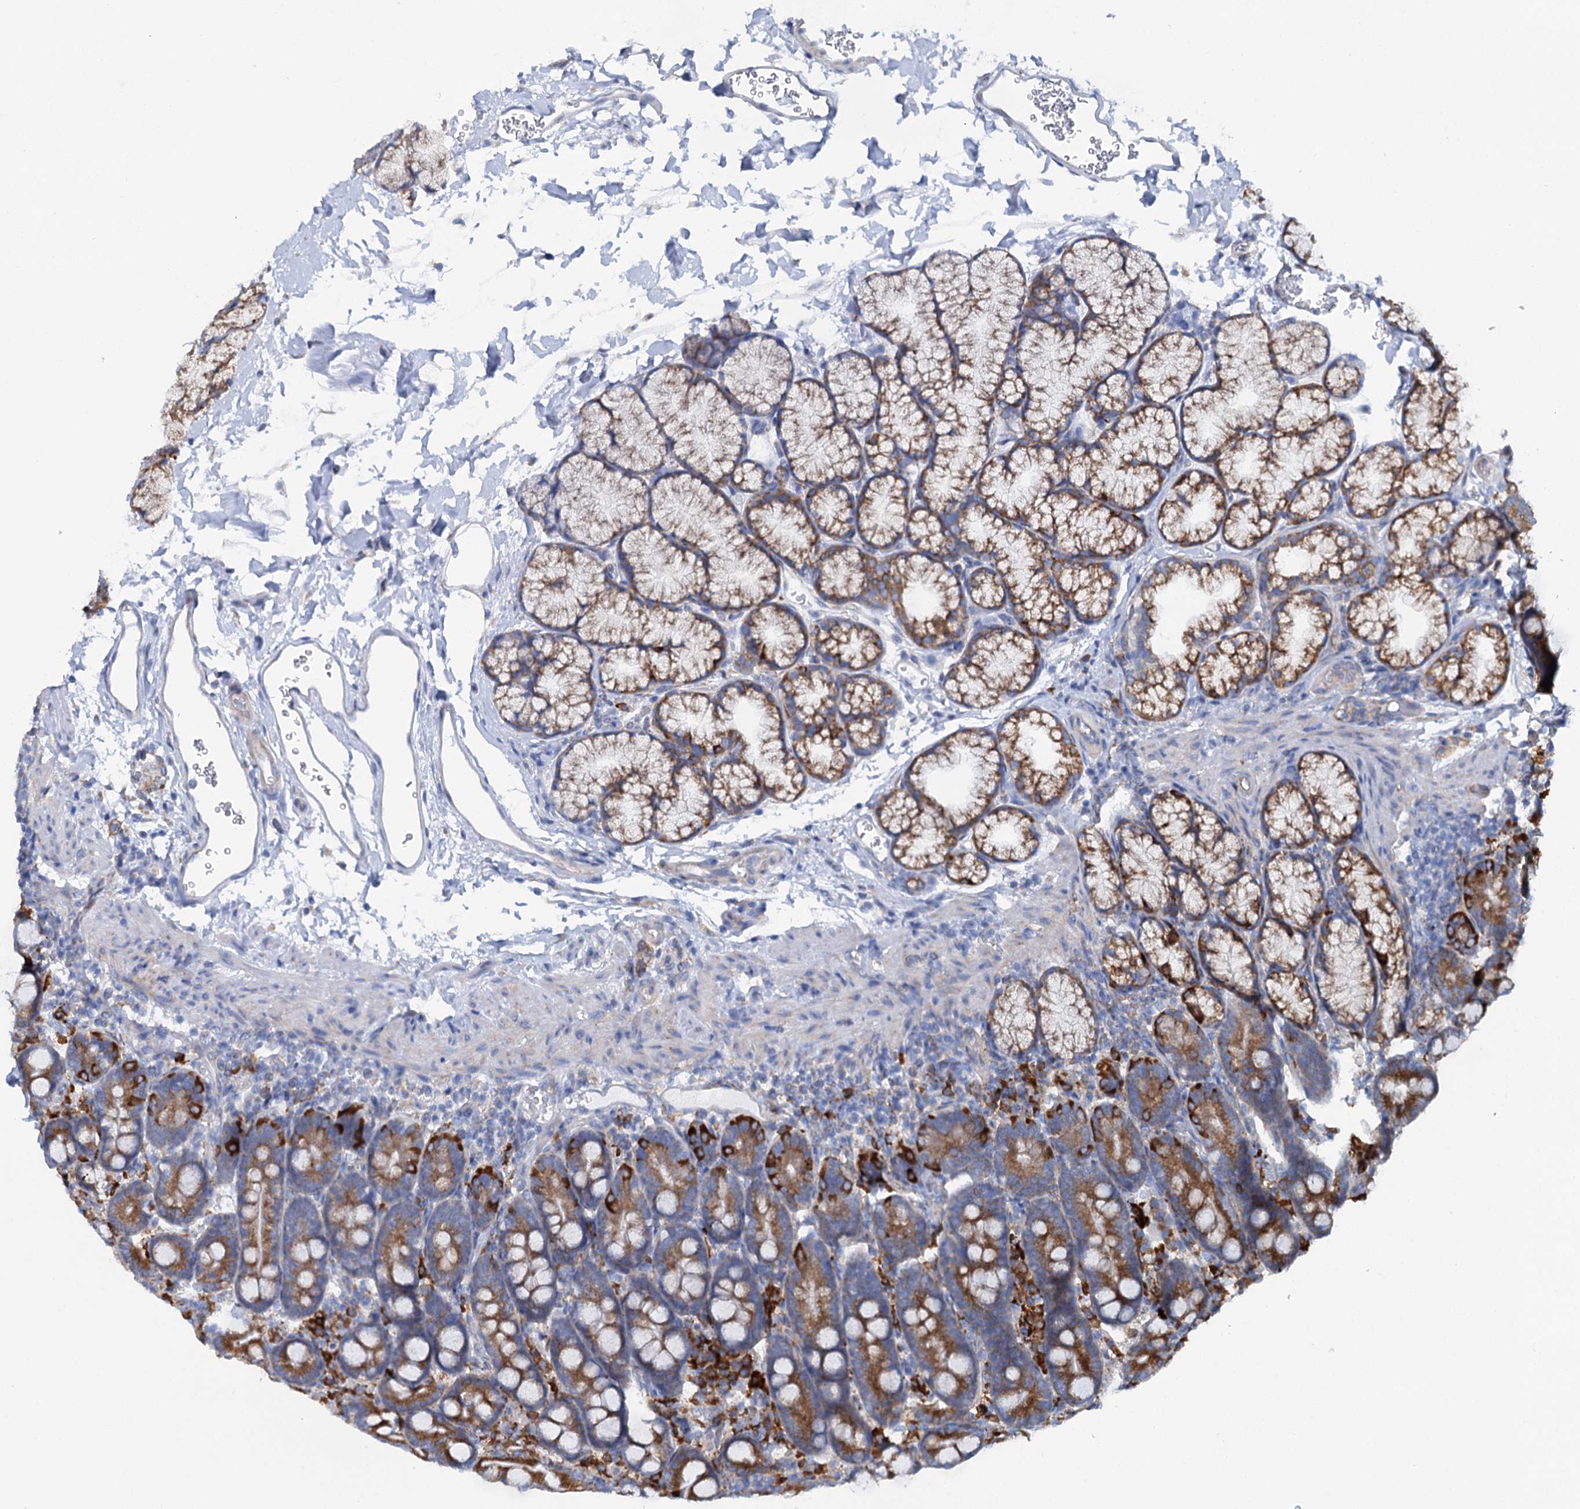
{"staining": {"intensity": "strong", "quantity": ">75%", "location": "cytoplasmic/membranous"}, "tissue": "duodenum", "cell_type": "Glandular cells", "image_type": "normal", "snomed": [{"axis": "morphology", "description": "Normal tissue, NOS"}, {"axis": "topography", "description": "Duodenum"}], "caption": "This histopathology image shows immunohistochemistry (IHC) staining of normal duodenum, with high strong cytoplasmic/membranous staining in approximately >75% of glandular cells.", "gene": "SHE", "patient": {"sex": "male", "age": 35}}